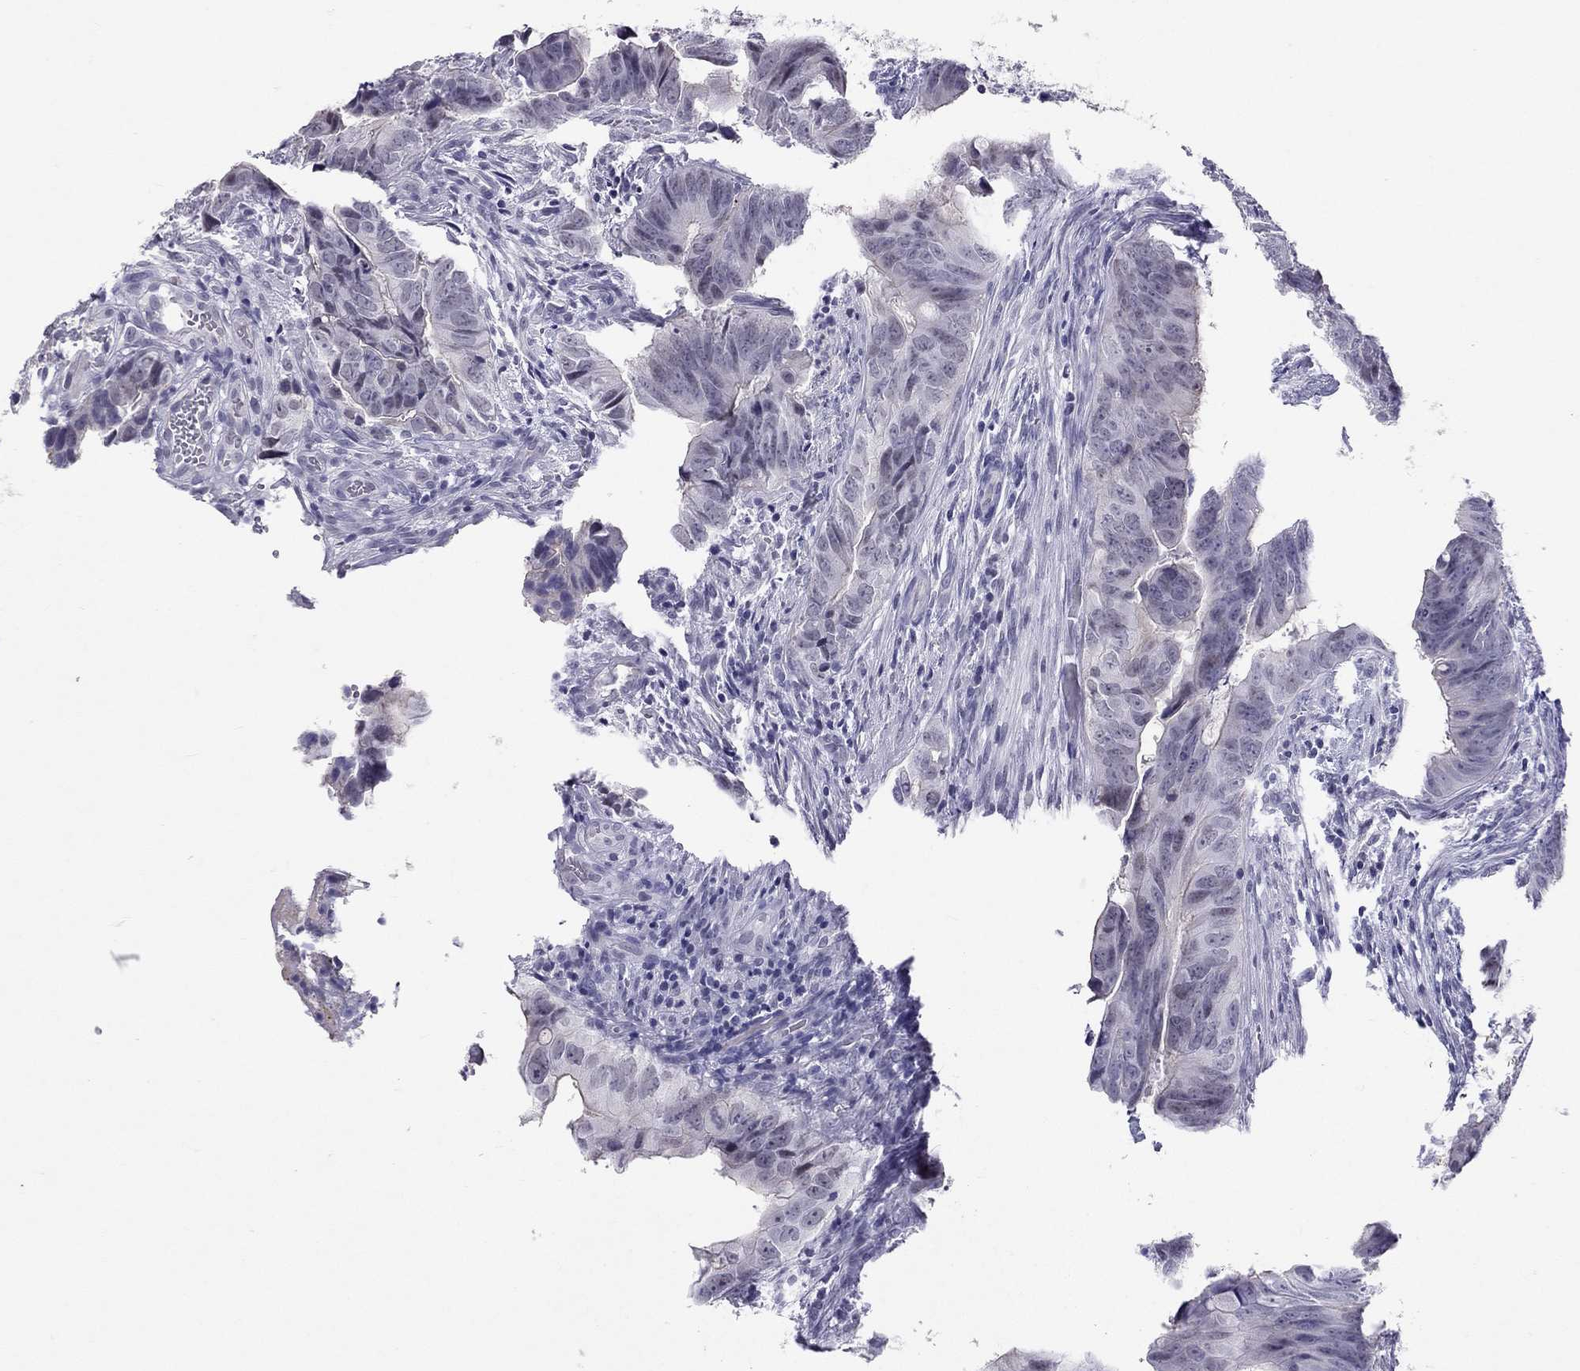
{"staining": {"intensity": "negative", "quantity": "none", "location": "none"}, "tissue": "colorectal cancer", "cell_type": "Tumor cells", "image_type": "cancer", "snomed": [{"axis": "morphology", "description": "Adenocarcinoma, NOS"}, {"axis": "topography", "description": "Colon"}], "caption": "Histopathology image shows no significant protein positivity in tumor cells of colorectal cancer (adenocarcinoma).", "gene": "JHY", "patient": {"sex": "female", "age": 82}}